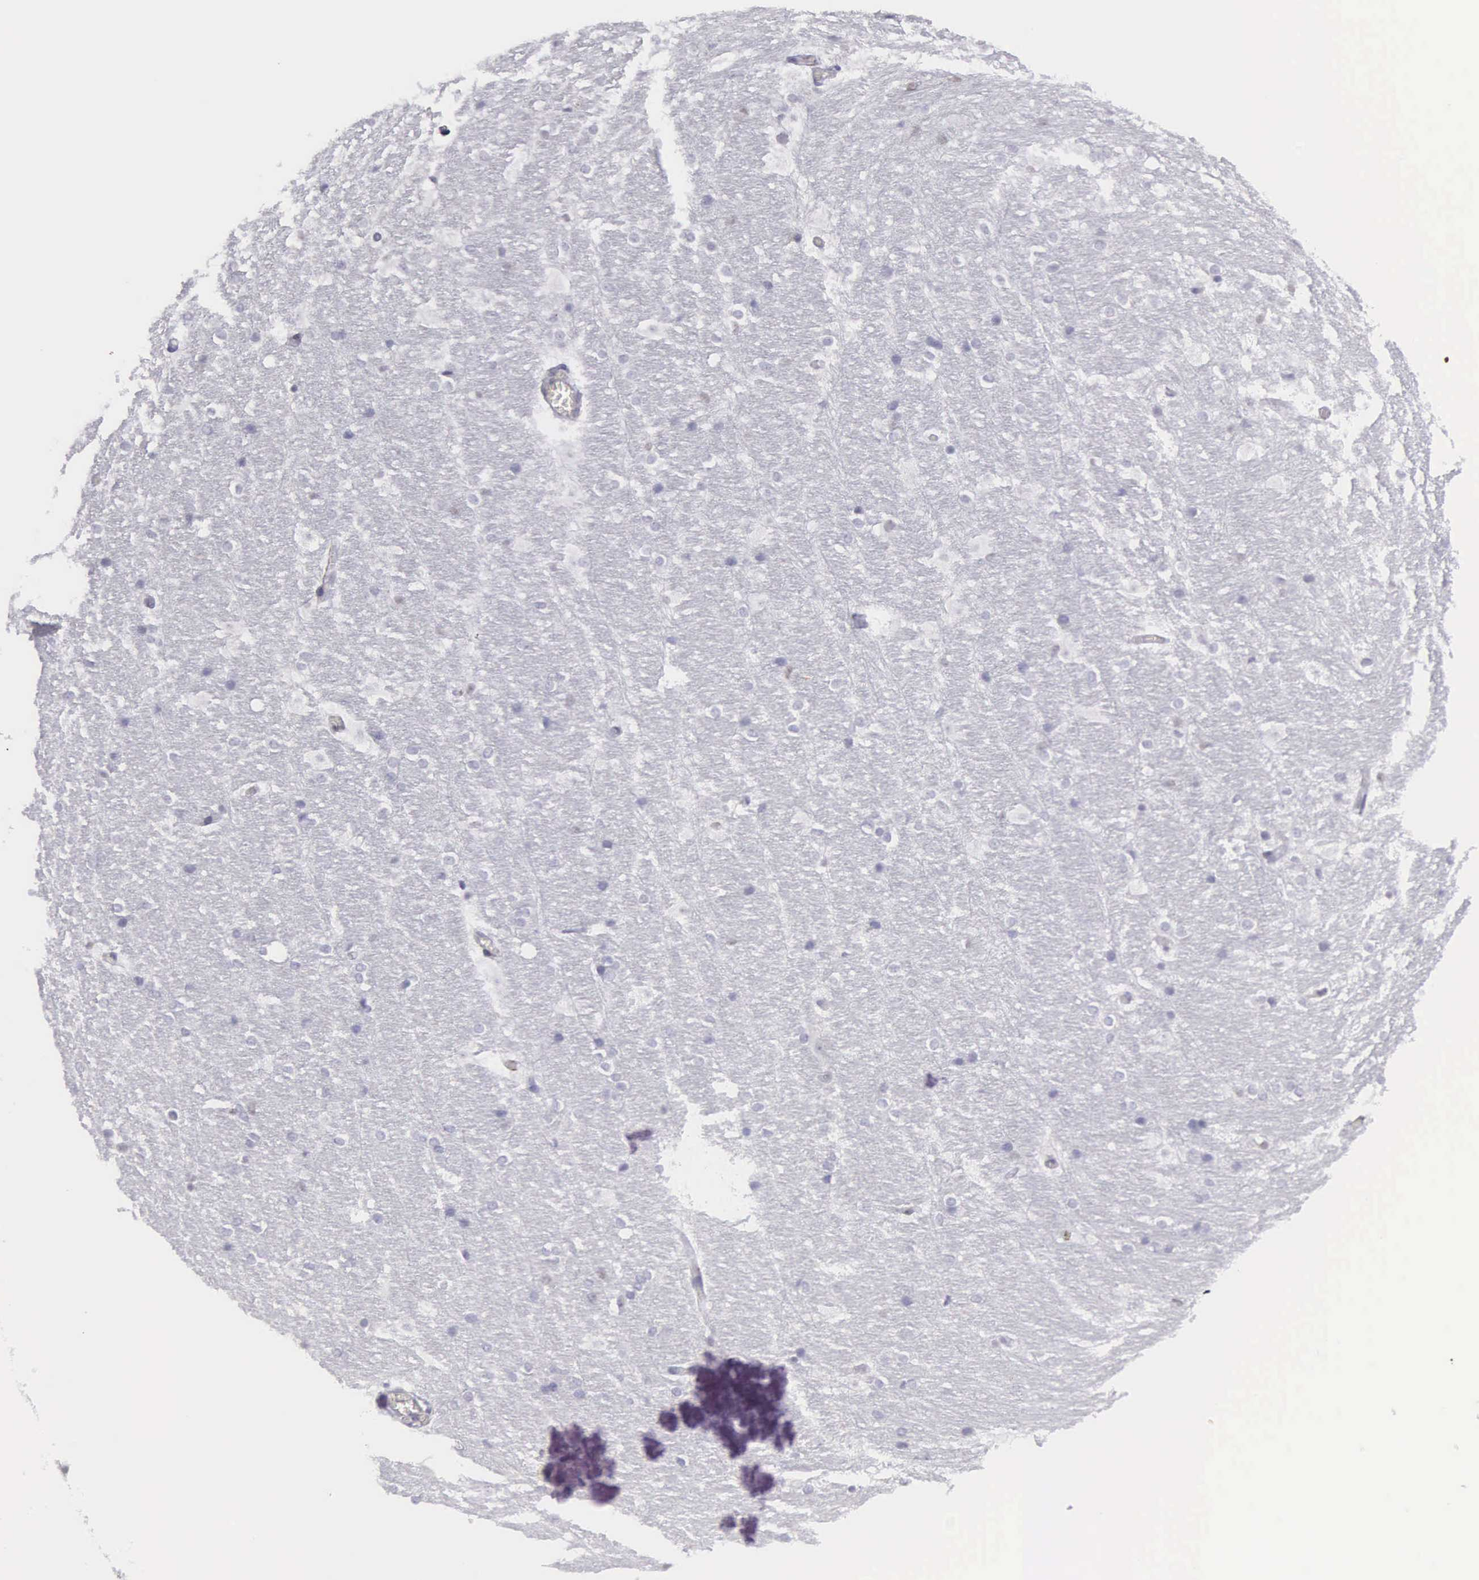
{"staining": {"intensity": "negative", "quantity": "none", "location": "none"}, "tissue": "hippocampus", "cell_type": "Glial cells", "image_type": "normal", "snomed": [{"axis": "morphology", "description": "Normal tissue, NOS"}, {"axis": "topography", "description": "Hippocampus"}], "caption": "Immunohistochemistry (IHC) histopathology image of benign hippocampus: hippocampus stained with DAB exhibits no significant protein staining in glial cells. (DAB immunohistochemistry (IHC) with hematoxylin counter stain).", "gene": "ETV6", "patient": {"sex": "female", "age": 19}}